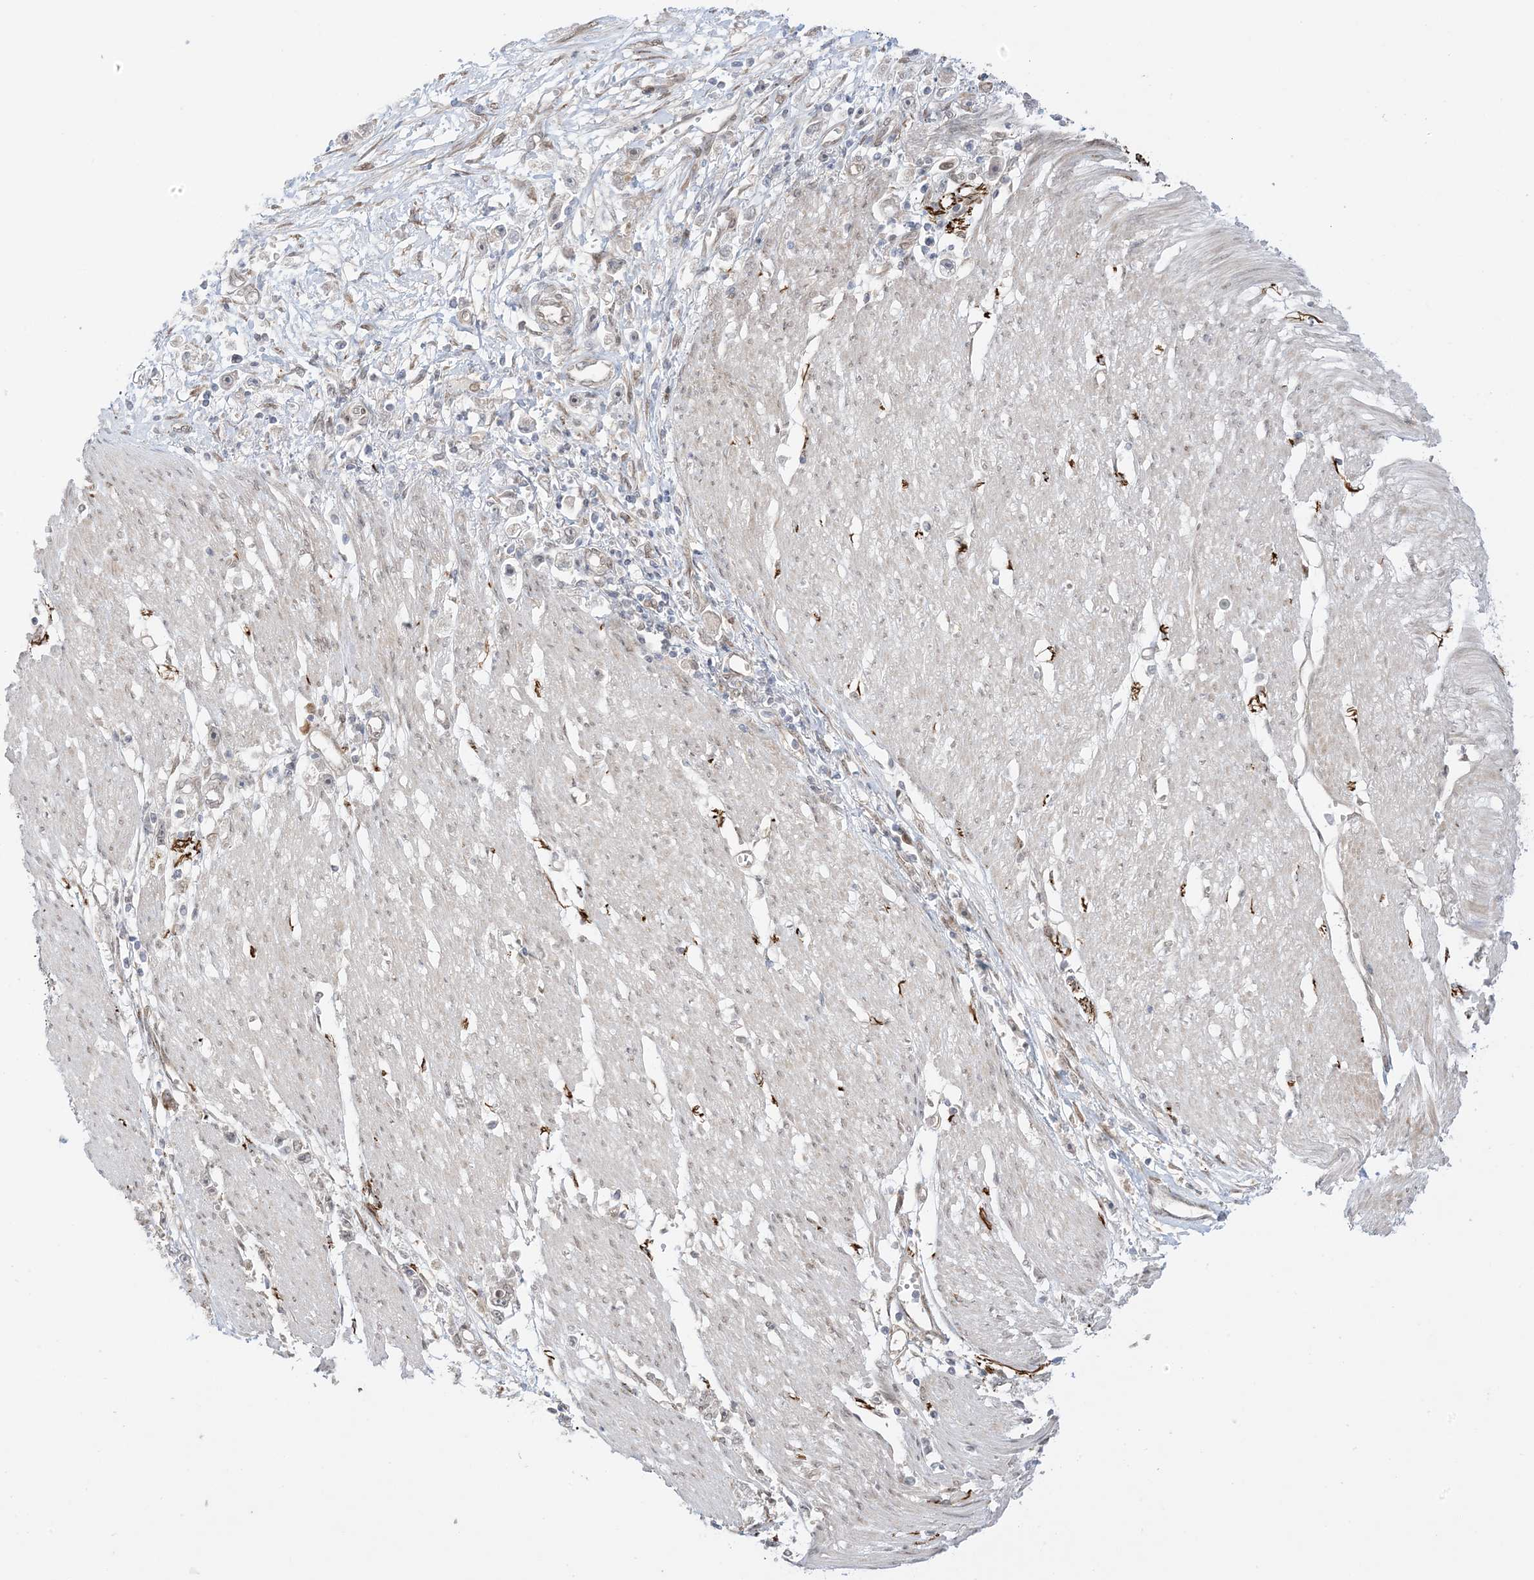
{"staining": {"intensity": "weak", "quantity": "<25%", "location": "nuclear"}, "tissue": "stomach cancer", "cell_type": "Tumor cells", "image_type": "cancer", "snomed": [{"axis": "morphology", "description": "Adenocarcinoma, NOS"}, {"axis": "topography", "description": "Stomach"}], "caption": "High power microscopy photomicrograph of an IHC histopathology image of adenocarcinoma (stomach), revealing no significant expression in tumor cells. (DAB (3,3'-diaminobenzidine) IHC with hematoxylin counter stain).", "gene": "UBE2E2", "patient": {"sex": "female", "age": 59}}